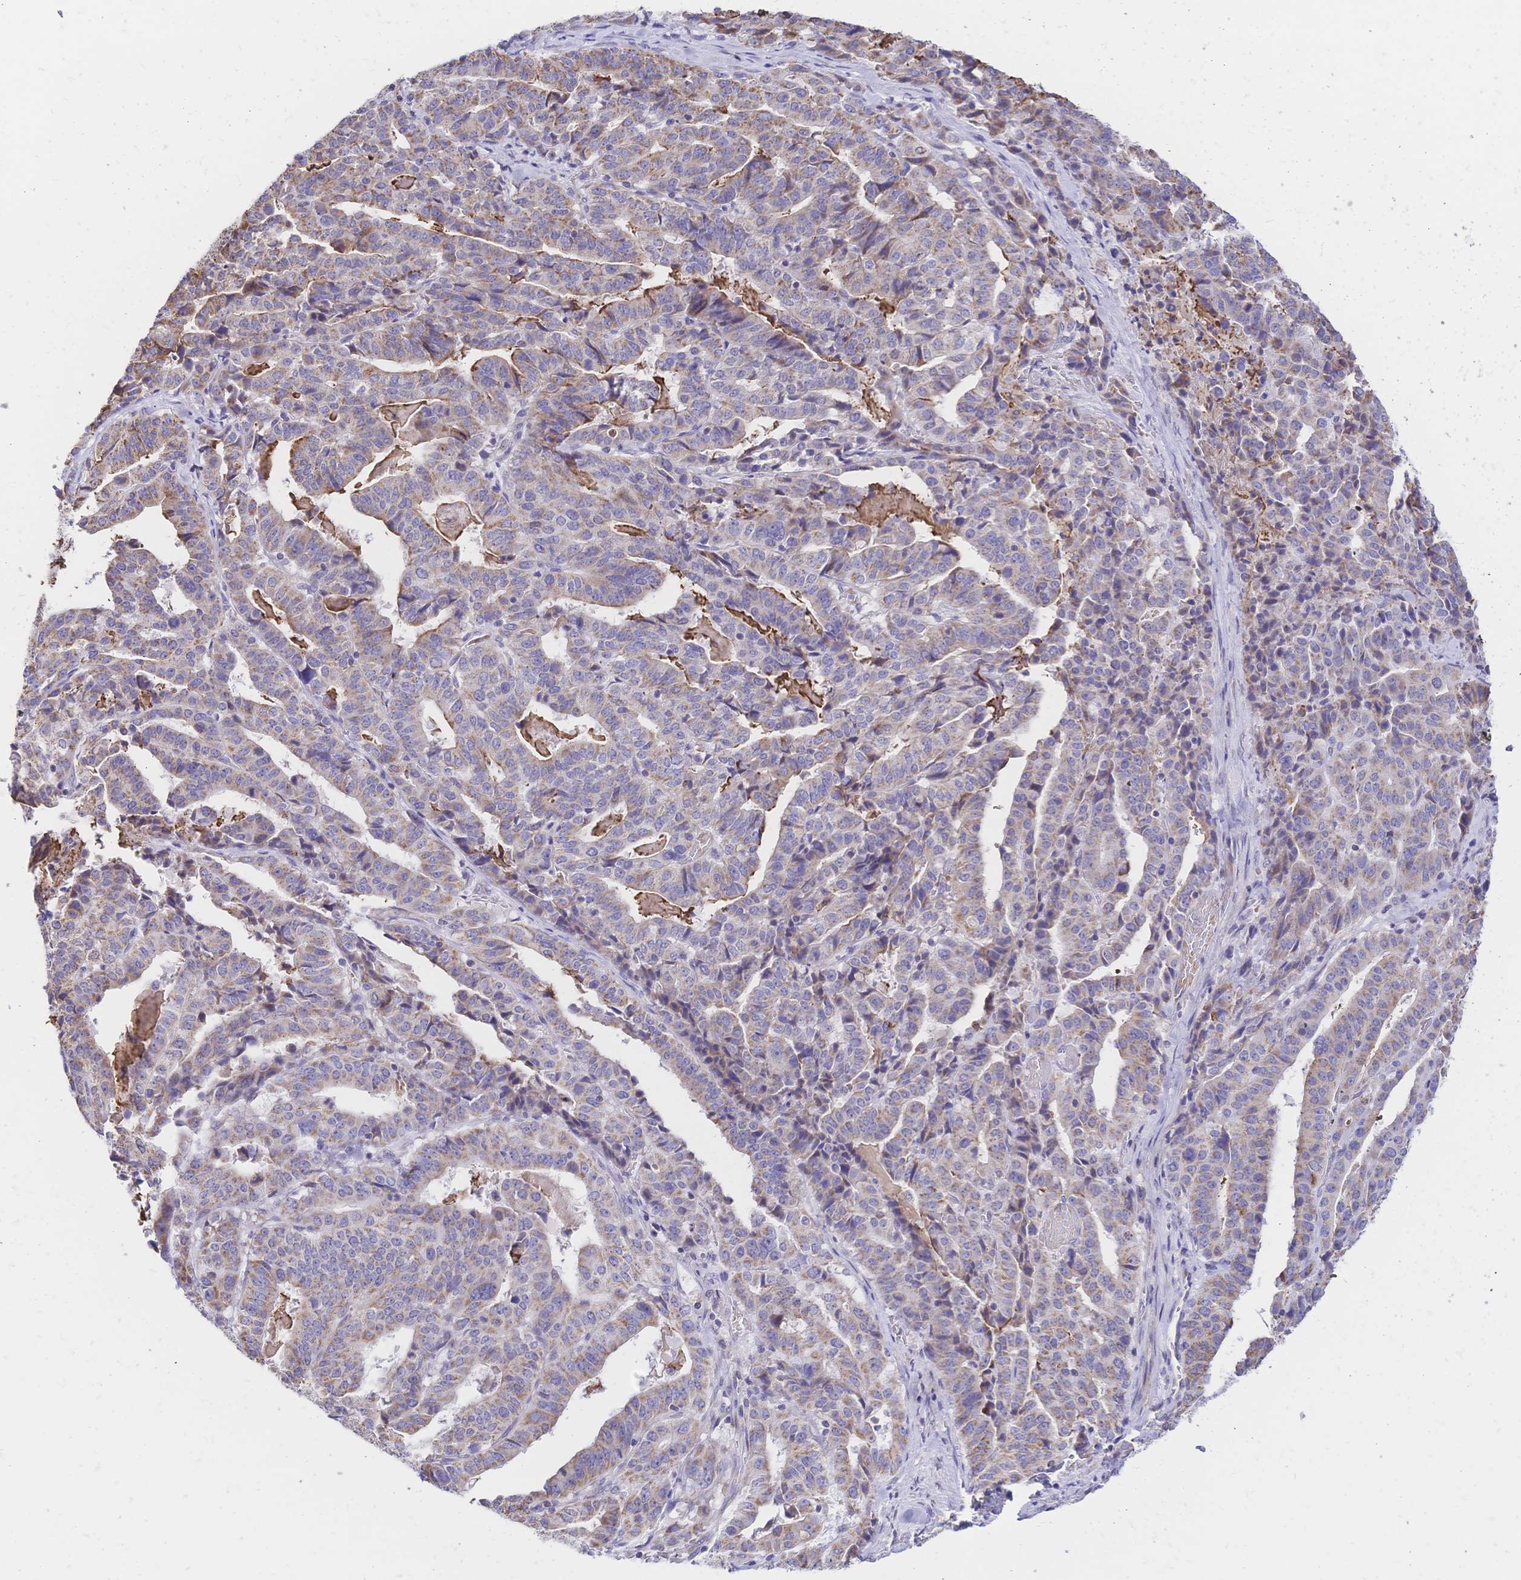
{"staining": {"intensity": "moderate", "quantity": "25%-75%", "location": "cytoplasmic/membranous"}, "tissue": "stomach cancer", "cell_type": "Tumor cells", "image_type": "cancer", "snomed": [{"axis": "morphology", "description": "Adenocarcinoma, NOS"}, {"axis": "topography", "description": "Stomach"}], "caption": "Protein staining by immunohistochemistry displays moderate cytoplasmic/membranous expression in about 25%-75% of tumor cells in stomach cancer (adenocarcinoma).", "gene": "CLEC18B", "patient": {"sex": "male", "age": 48}}